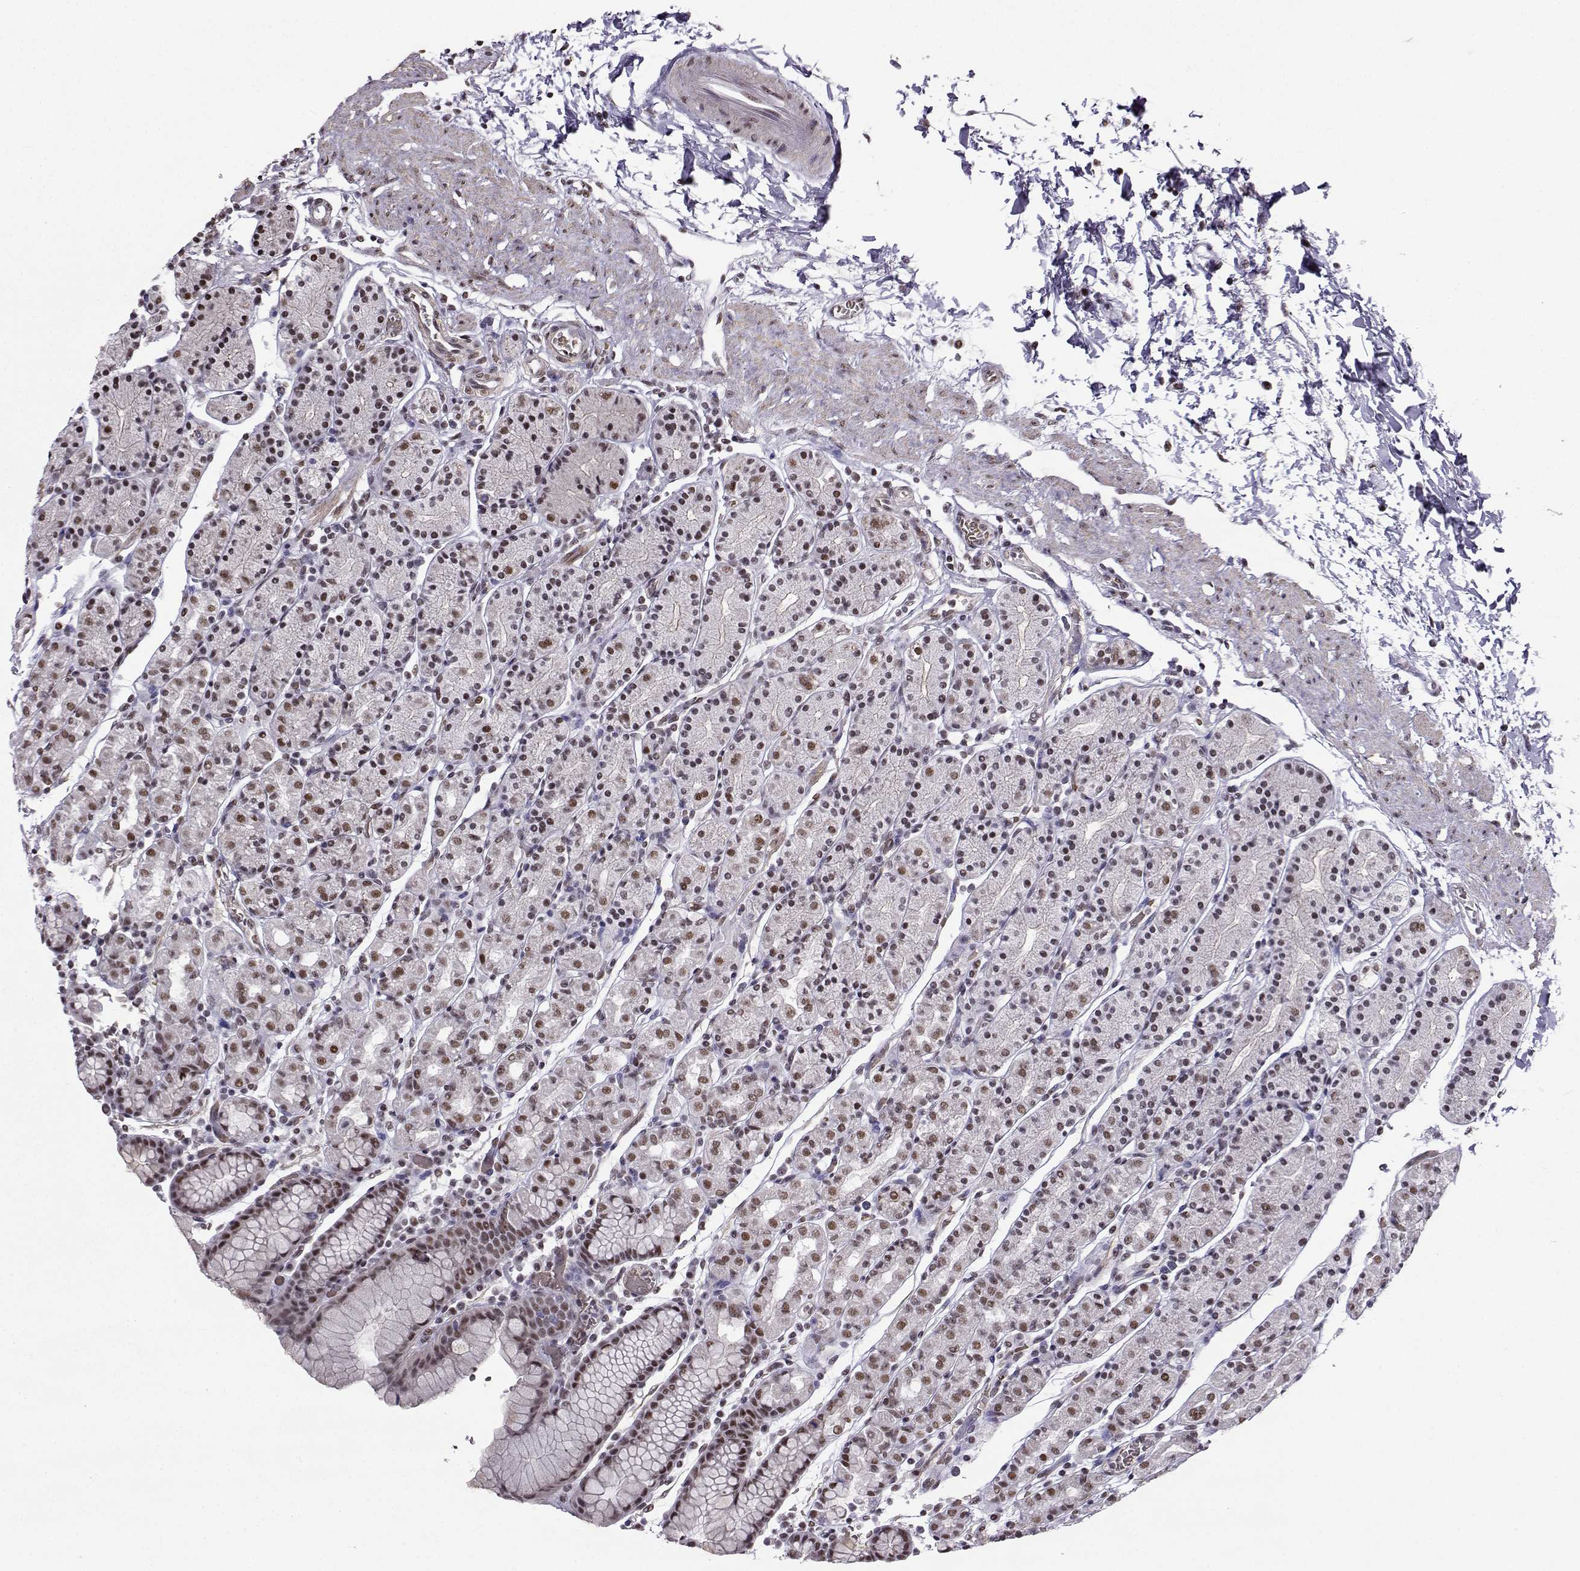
{"staining": {"intensity": "moderate", "quantity": "25%-75%", "location": "nuclear"}, "tissue": "stomach", "cell_type": "Glandular cells", "image_type": "normal", "snomed": [{"axis": "morphology", "description": "Normal tissue, NOS"}, {"axis": "topography", "description": "Stomach, upper"}, {"axis": "topography", "description": "Stomach"}], "caption": "A brown stain shows moderate nuclear expression of a protein in glandular cells of benign stomach.", "gene": "CCNK", "patient": {"sex": "male", "age": 62}}